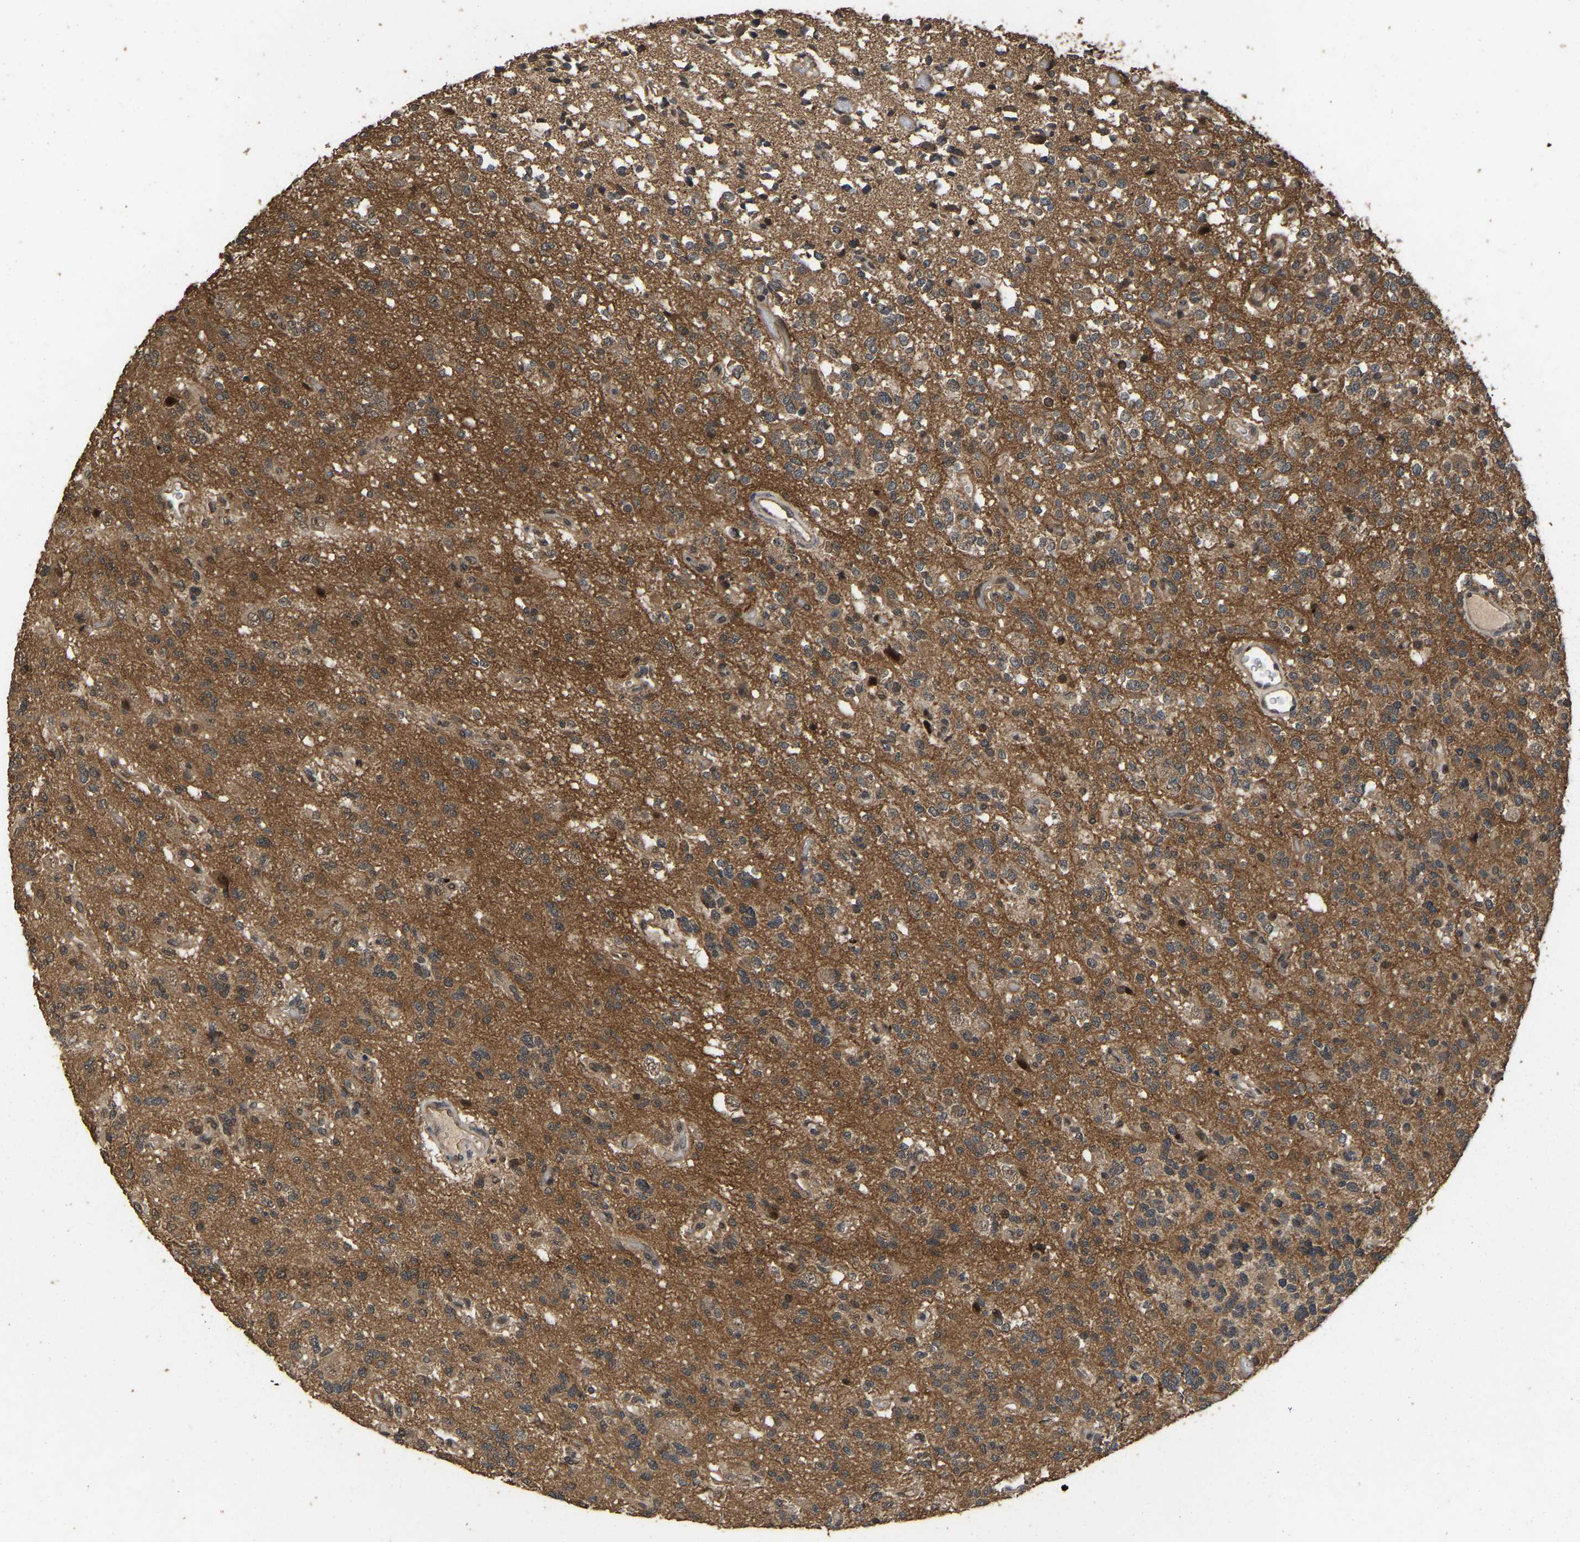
{"staining": {"intensity": "moderate", "quantity": ">75%", "location": "cytoplasmic/membranous"}, "tissue": "glioma", "cell_type": "Tumor cells", "image_type": "cancer", "snomed": [{"axis": "morphology", "description": "Glioma, malignant, Low grade"}, {"axis": "topography", "description": "Brain"}], "caption": "An immunohistochemistry image of tumor tissue is shown. Protein staining in brown highlights moderate cytoplasmic/membranous positivity in glioma within tumor cells. (Stains: DAB (3,3'-diaminobenzidine) in brown, nuclei in blue, Microscopy: brightfield microscopy at high magnification).", "gene": "ARHGAP23", "patient": {"sex": "male", "age": 38}}